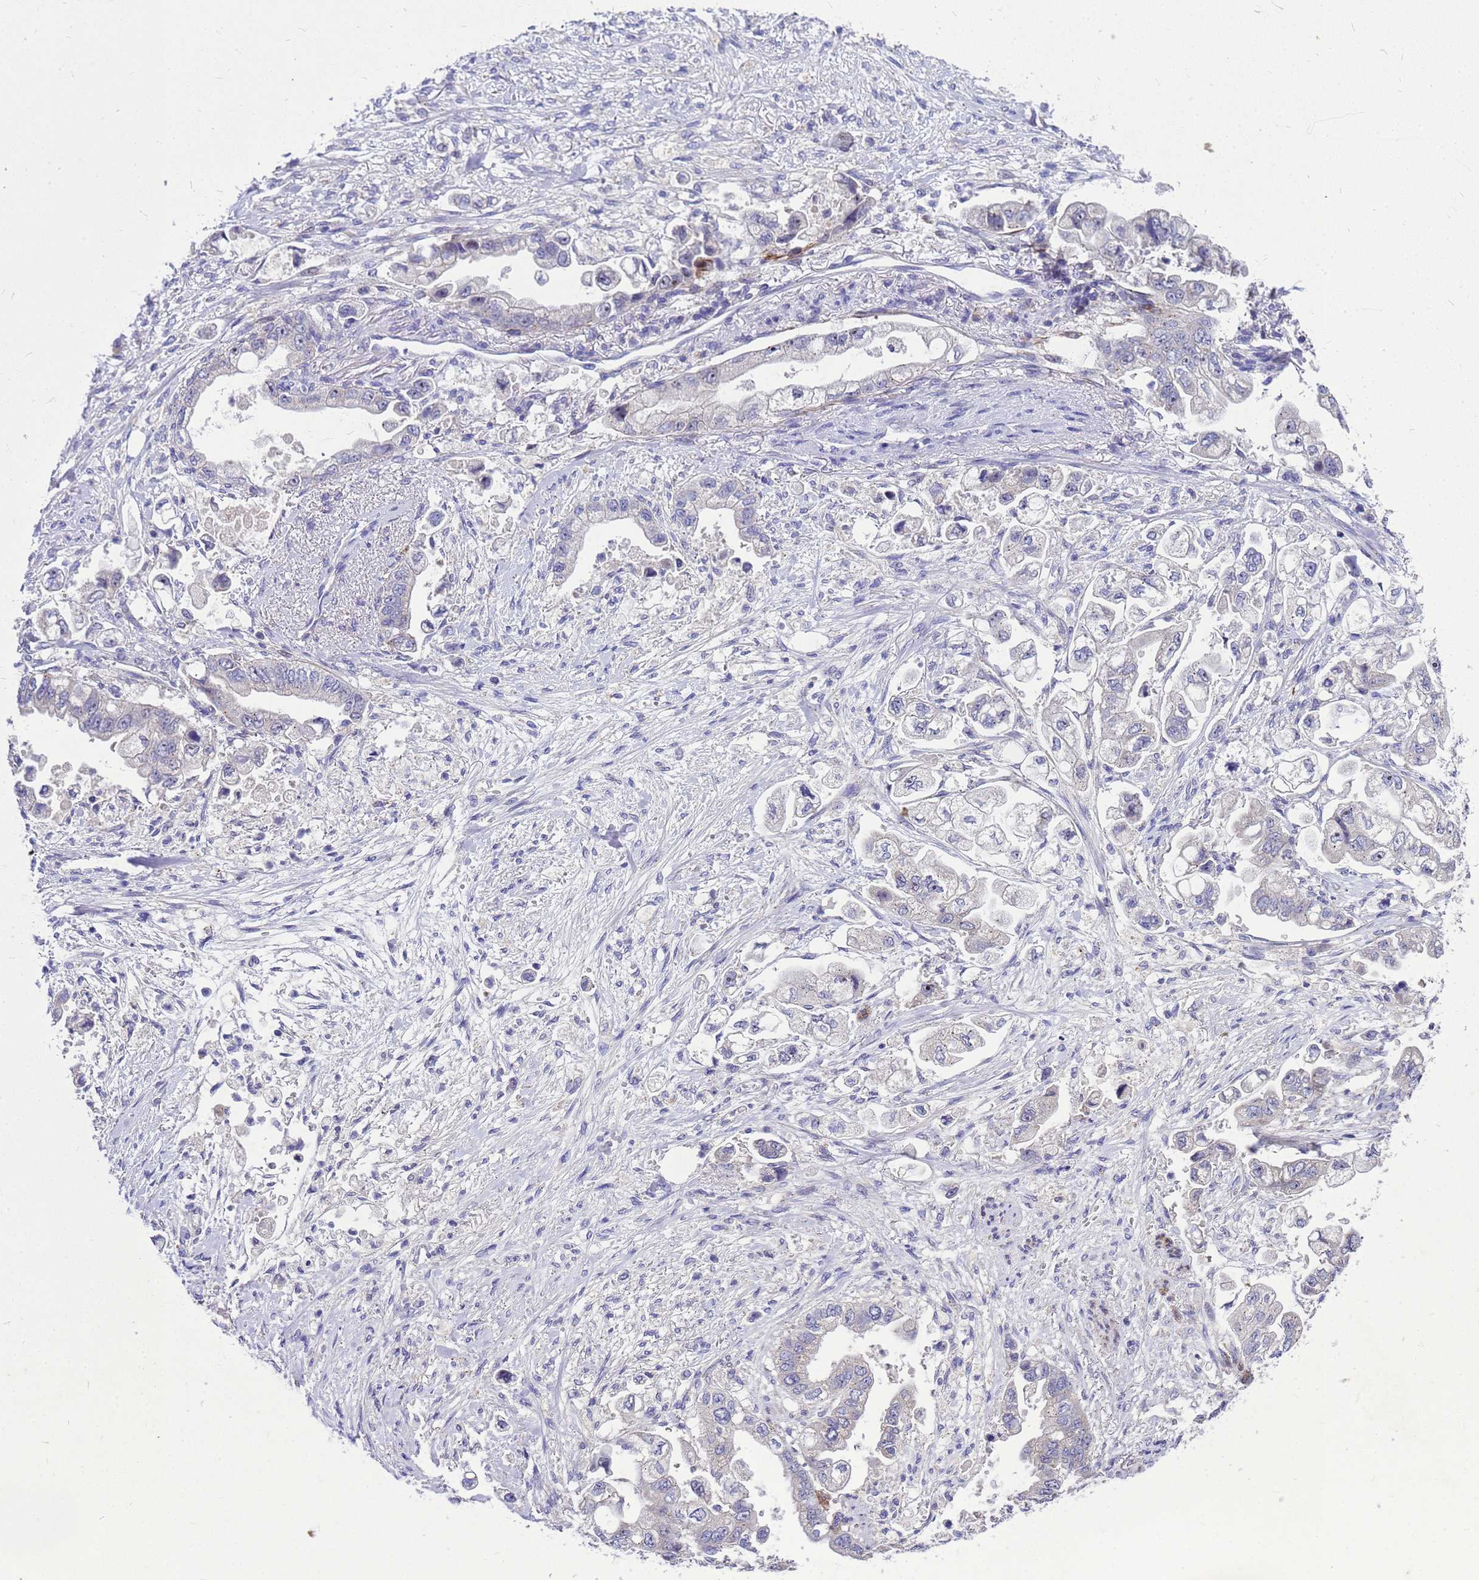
{"staining": {"intensity": "negative", "quantity": "none", "location": "none"}, "tissue": "stomach cancer", "cell_type": "Tumor cells", "image_type": "cancer", "snomed": [{"axis": "morphology", "description": "Adenocarcinoma, NOS"}, {"axis": "topography", "description": "Stomach"}], "caption": "IHC of human adenocarcinoma (stomach) demonstrates no staining in tumor cells.", "gene": "POP7", "patient": {"sex": "male", "age": 62}}